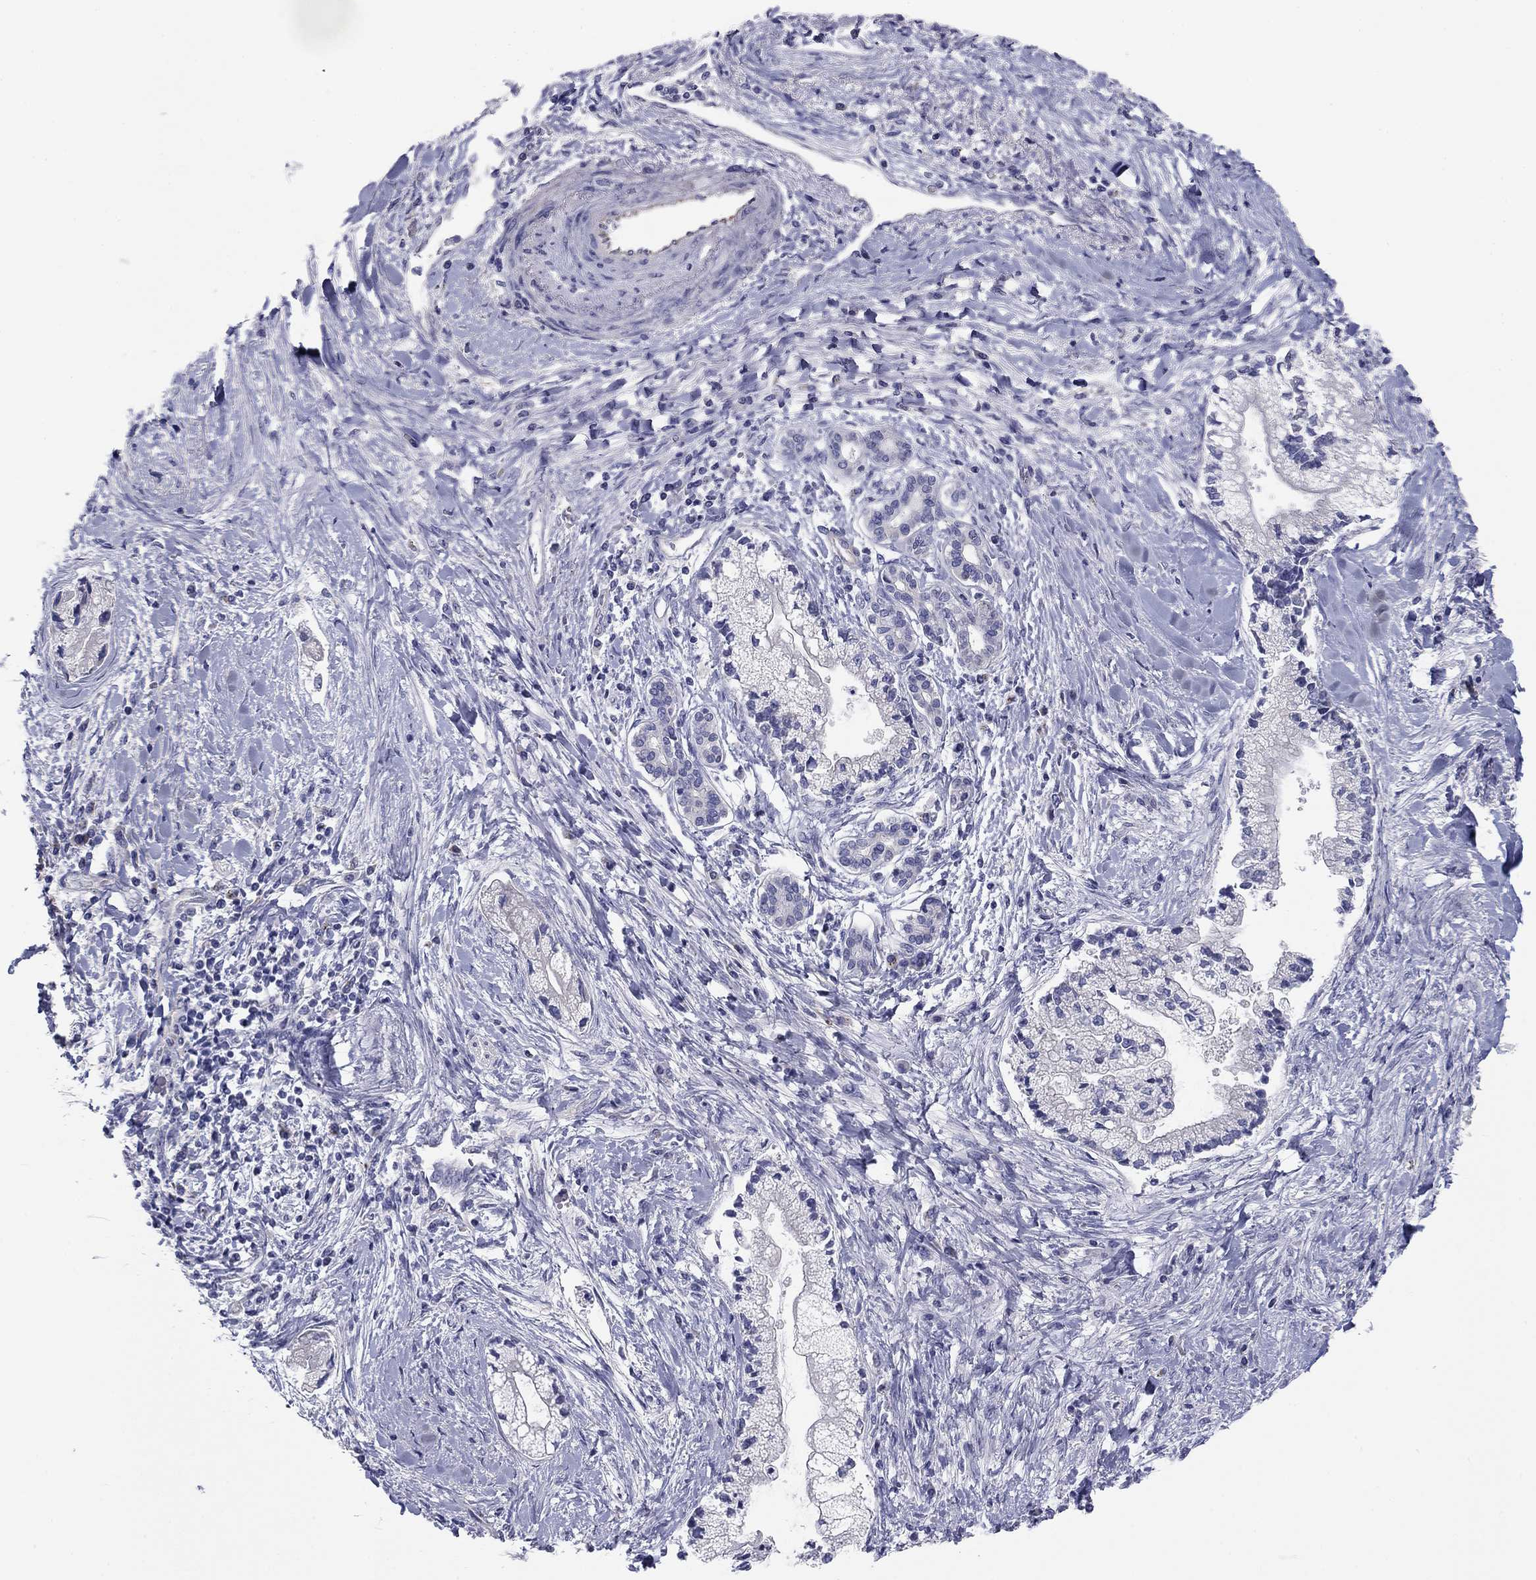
{"staining": {"intensity": "negative", "quantity": "none", "location": "none"}, "tissue": "liver cancer", "cell_type": "Tumor cells", "image_type": "cancer", "snomed": [{"axis": "morphology", "description": "Cholangiocarcinoma"}, {"axis": "topography", "description": "Liver"}], "caption": "A high-resolution photomicrograph shows IHC staining of liver cholangiocarcinoma, which displays no significant expression in tumor cells. Brightfield microscopy of immunohistochemistry (IHC) stained with DAB (3,3'-diaminobenzidine) (brown) and hematoxylin (blue), captured at high magnification.", "gene": "SEPTIN3", "patient": {"sex": "male", "age": 50}}